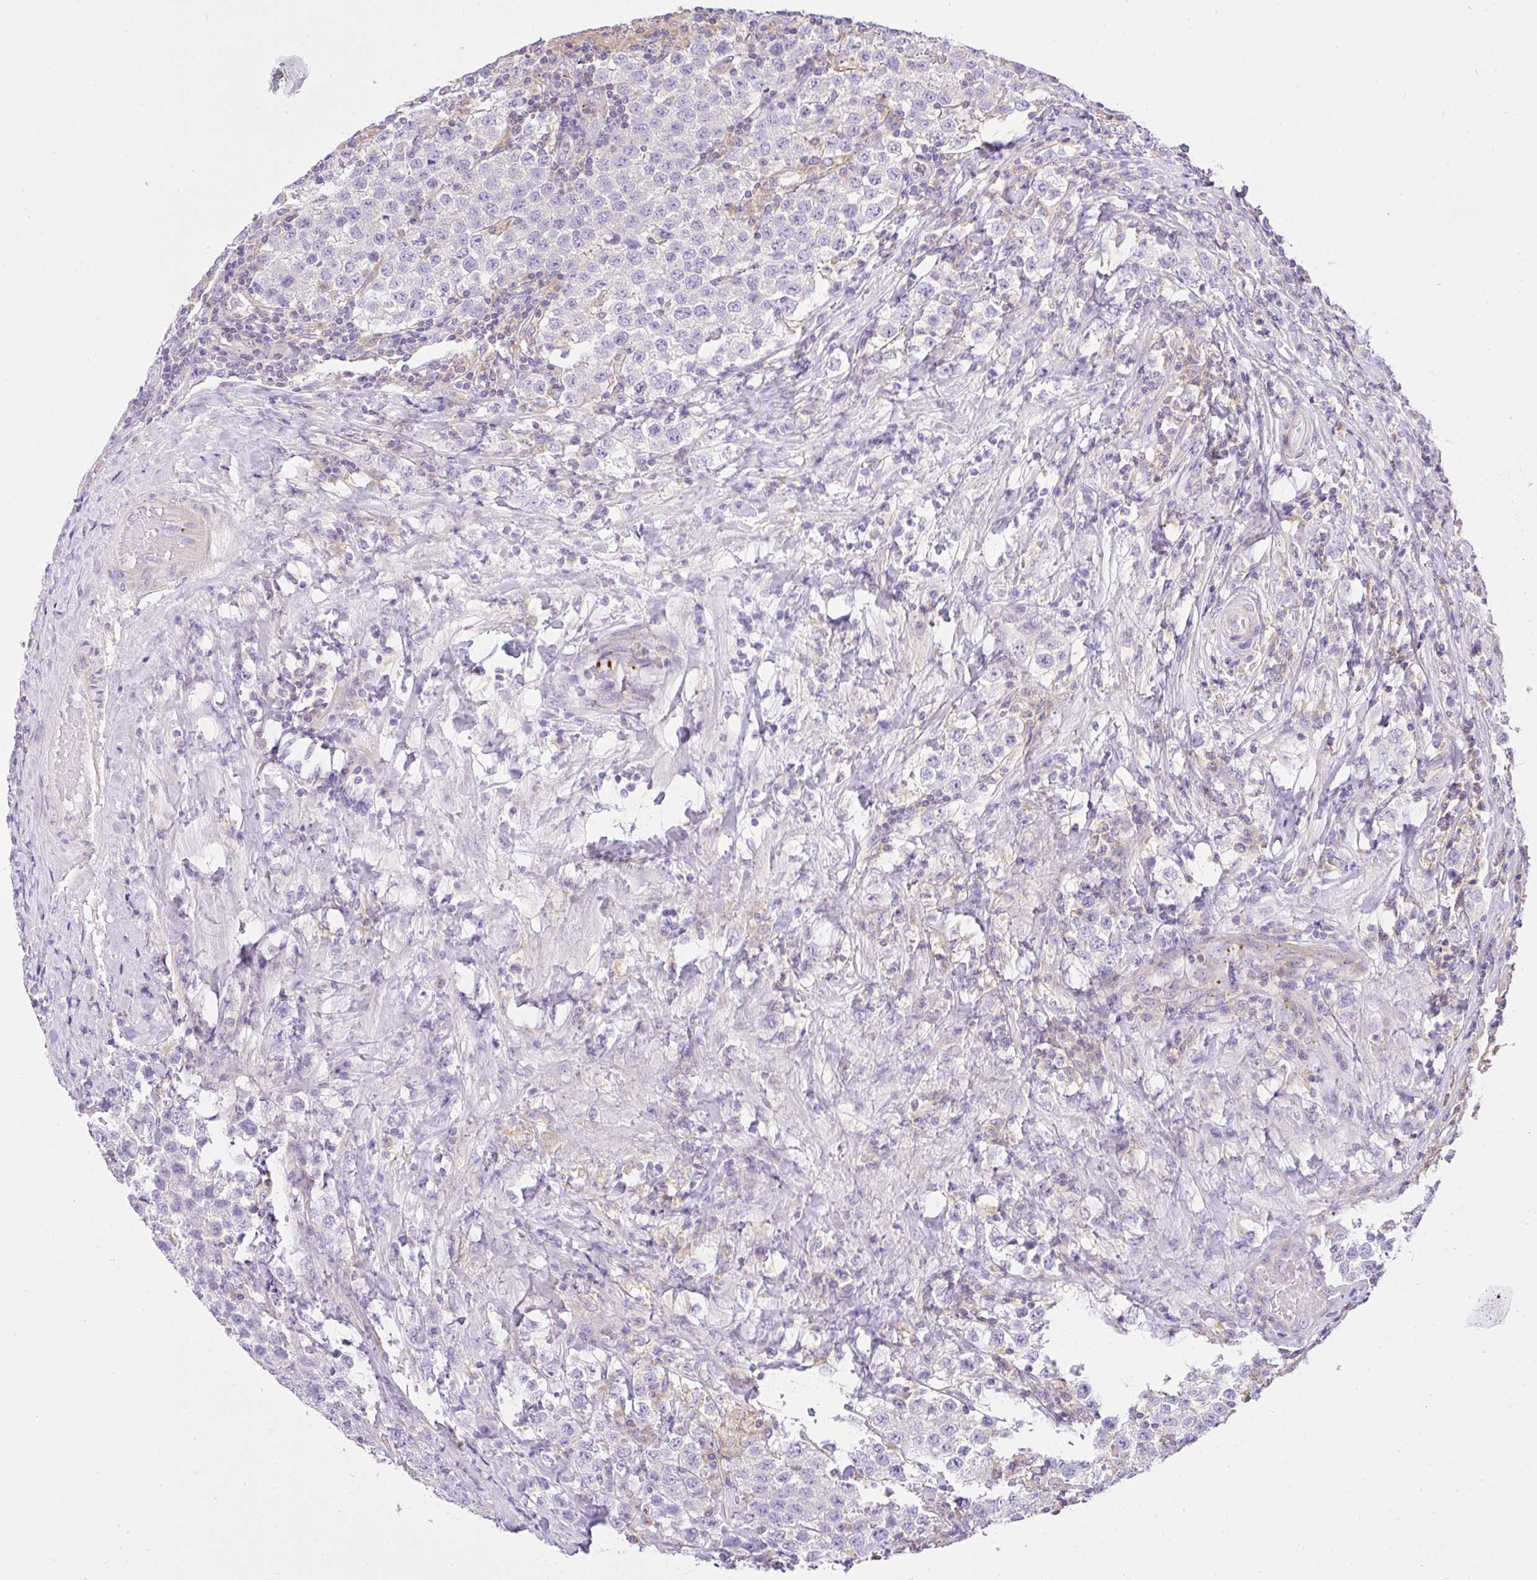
{"staining": {"intensity": "negative", "quantity": "none", "location": "none"}, "tissue": "testis cancer", "cell_type": "Tumor cells", "image_type": "cancer", "snomed": [{"axis": "morphology", "description": "Seminoma, NOS"}, {"axis": "topography", "description": "Testis"}], "caption": "Human testis seminoma stained for a protein using IHC shows no positivity in tumor cells.", "gene": "CCDC142", "patient": {"sex": "male", "age": 34}}